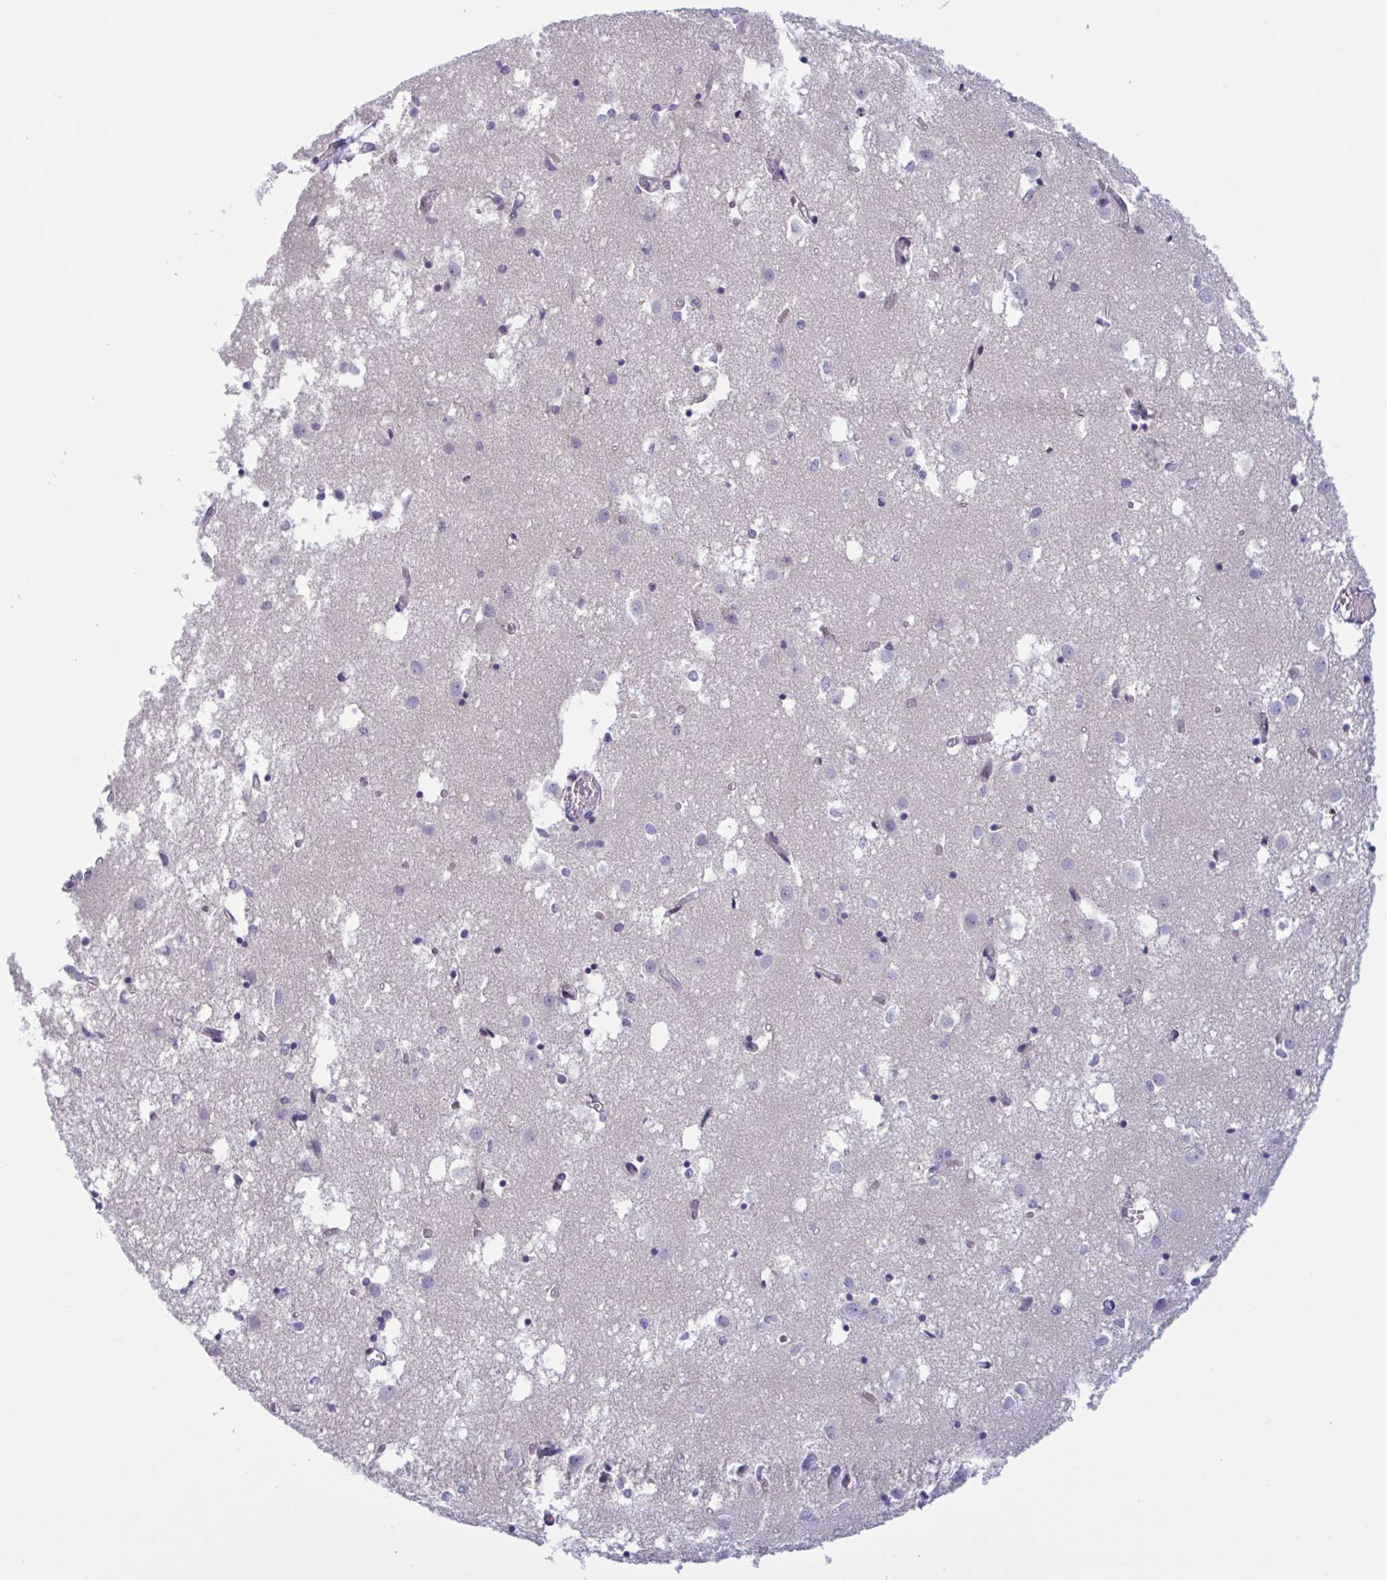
{"staining": {"intensity": "negative", "quantity": "none", "location": "none"}, "tissue": "caudate", "cell_type": "Glial cells", "image_type": "normal", "snomed": [{"axis": "morphology", "description": "Normal tissue, NOS"}, {"axis": "topography", "description": "Lateral ventricle wall"}], "caption": "This image is of normal caudate stained with immunohistochemistry to label a protein in brown with the nuclei are counter-stained blue. There is no expression in glial cells.", "gene": "SNX11", "patient": {"sex": "male", "age": 70}}